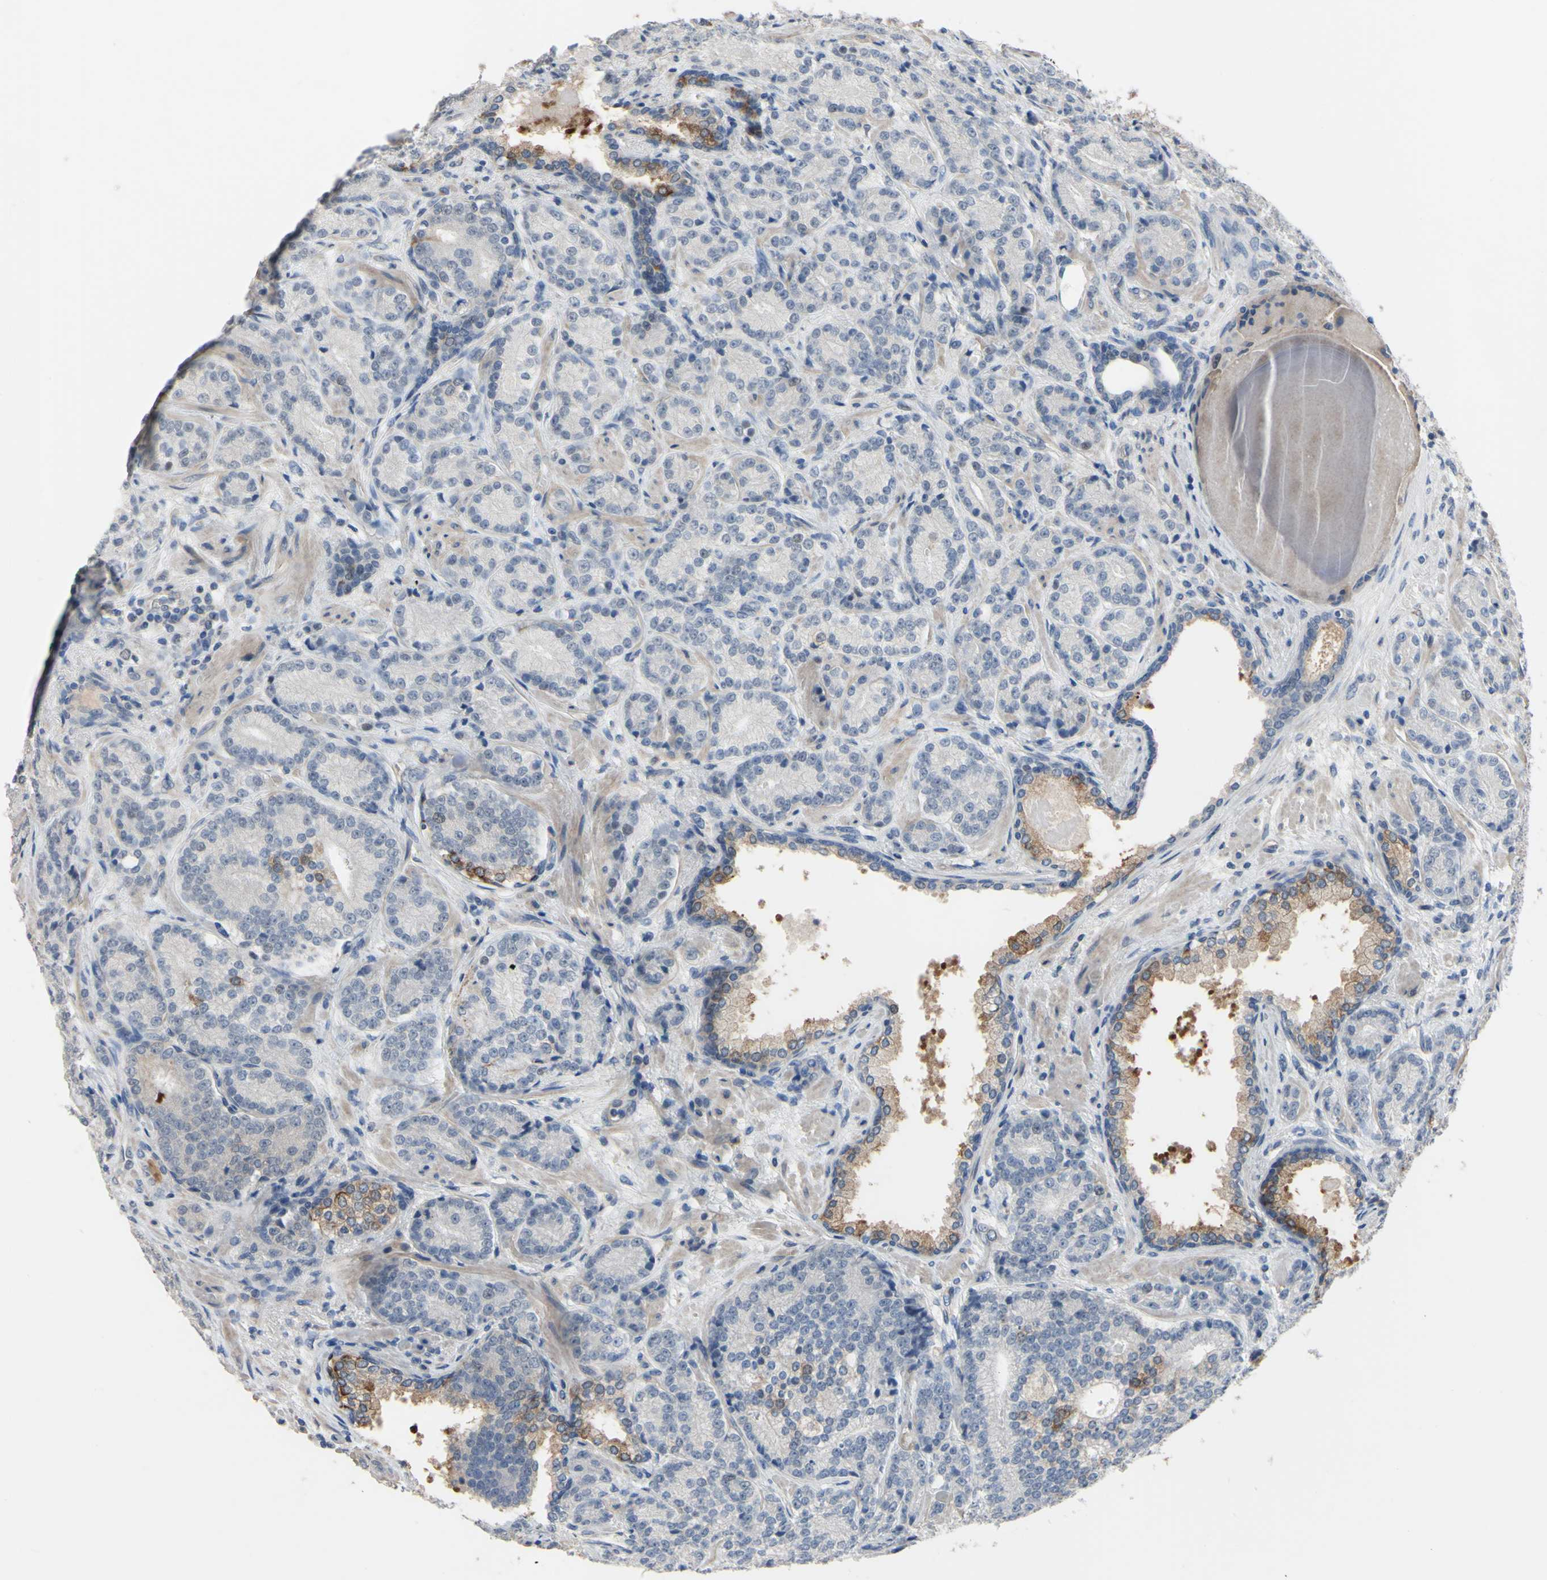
{"staining": {"intensity": "moderate", "quantity": "<25%", "location": "cytoplasmic/membranous"}, "tissue": "prostate cancer", "cell_type": "Tumor cells", "image_type": "cancer", "snomed": [{"axis": "morphology", "description": "Adenocarcinoma, High grade"}, {"axis": "topography", "description": "Prostate"}], "caption": "The image demonstrates immunohistochemical staining of high-grade adenocarcinoma (prostate). There is moderate cytoplasmic/membranous positivity is identified in about <25% of tumor cells.", "gene": "LHX9", "patient": {"sex": "male", "age": 61}}